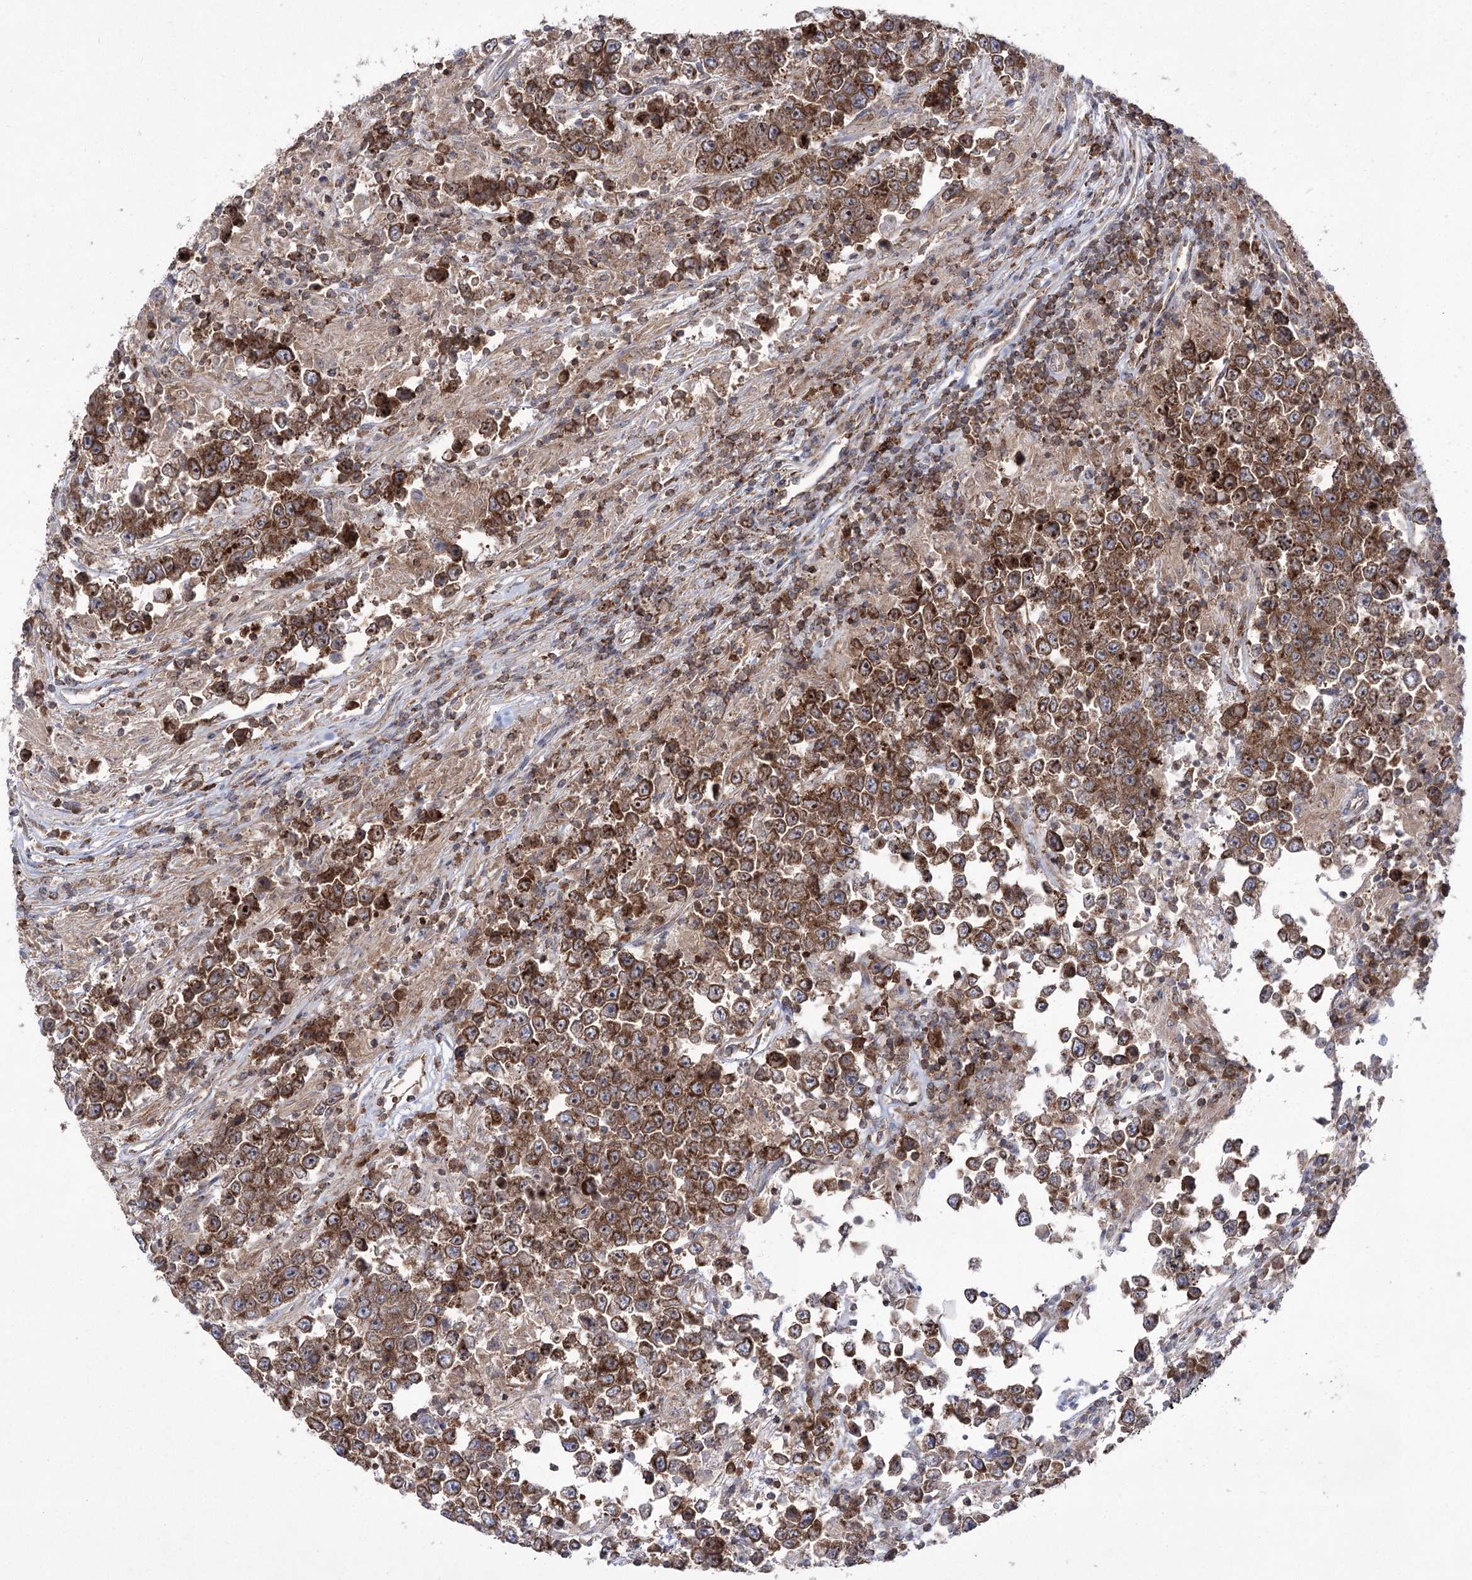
{"staining": {"intensity": "strong", "quantity": ">75%", "location": "cytoplasmic/membranous"}, "tissue": "testis cancer", "cell_type": "Tumor cells", "image_type": "cancer", "snomed": [{"axis": "morphology", "description": "Normal tissue, NOS"}, {"axis": "morphology", "description": "Urothelial carcinoma, High grade"}, {"axis": "morphology", "description": "Seminoma, NOS"}, {"axis": "morphology", "description": "Carcinoma, Embryonal, NOS"}, {"axis": "topography", "description": "Urinary bladder"}, {"axis": "topography", "description": "Testis"}], "caption": "Urothelial carcinoma (high-grade) (testis) stained with IHC displays strong cytoplasmic/membranous positivity in about >75% of tumor cells.", "gene": "ZNF622", "patient": {"sex": "male", "age": 41}}